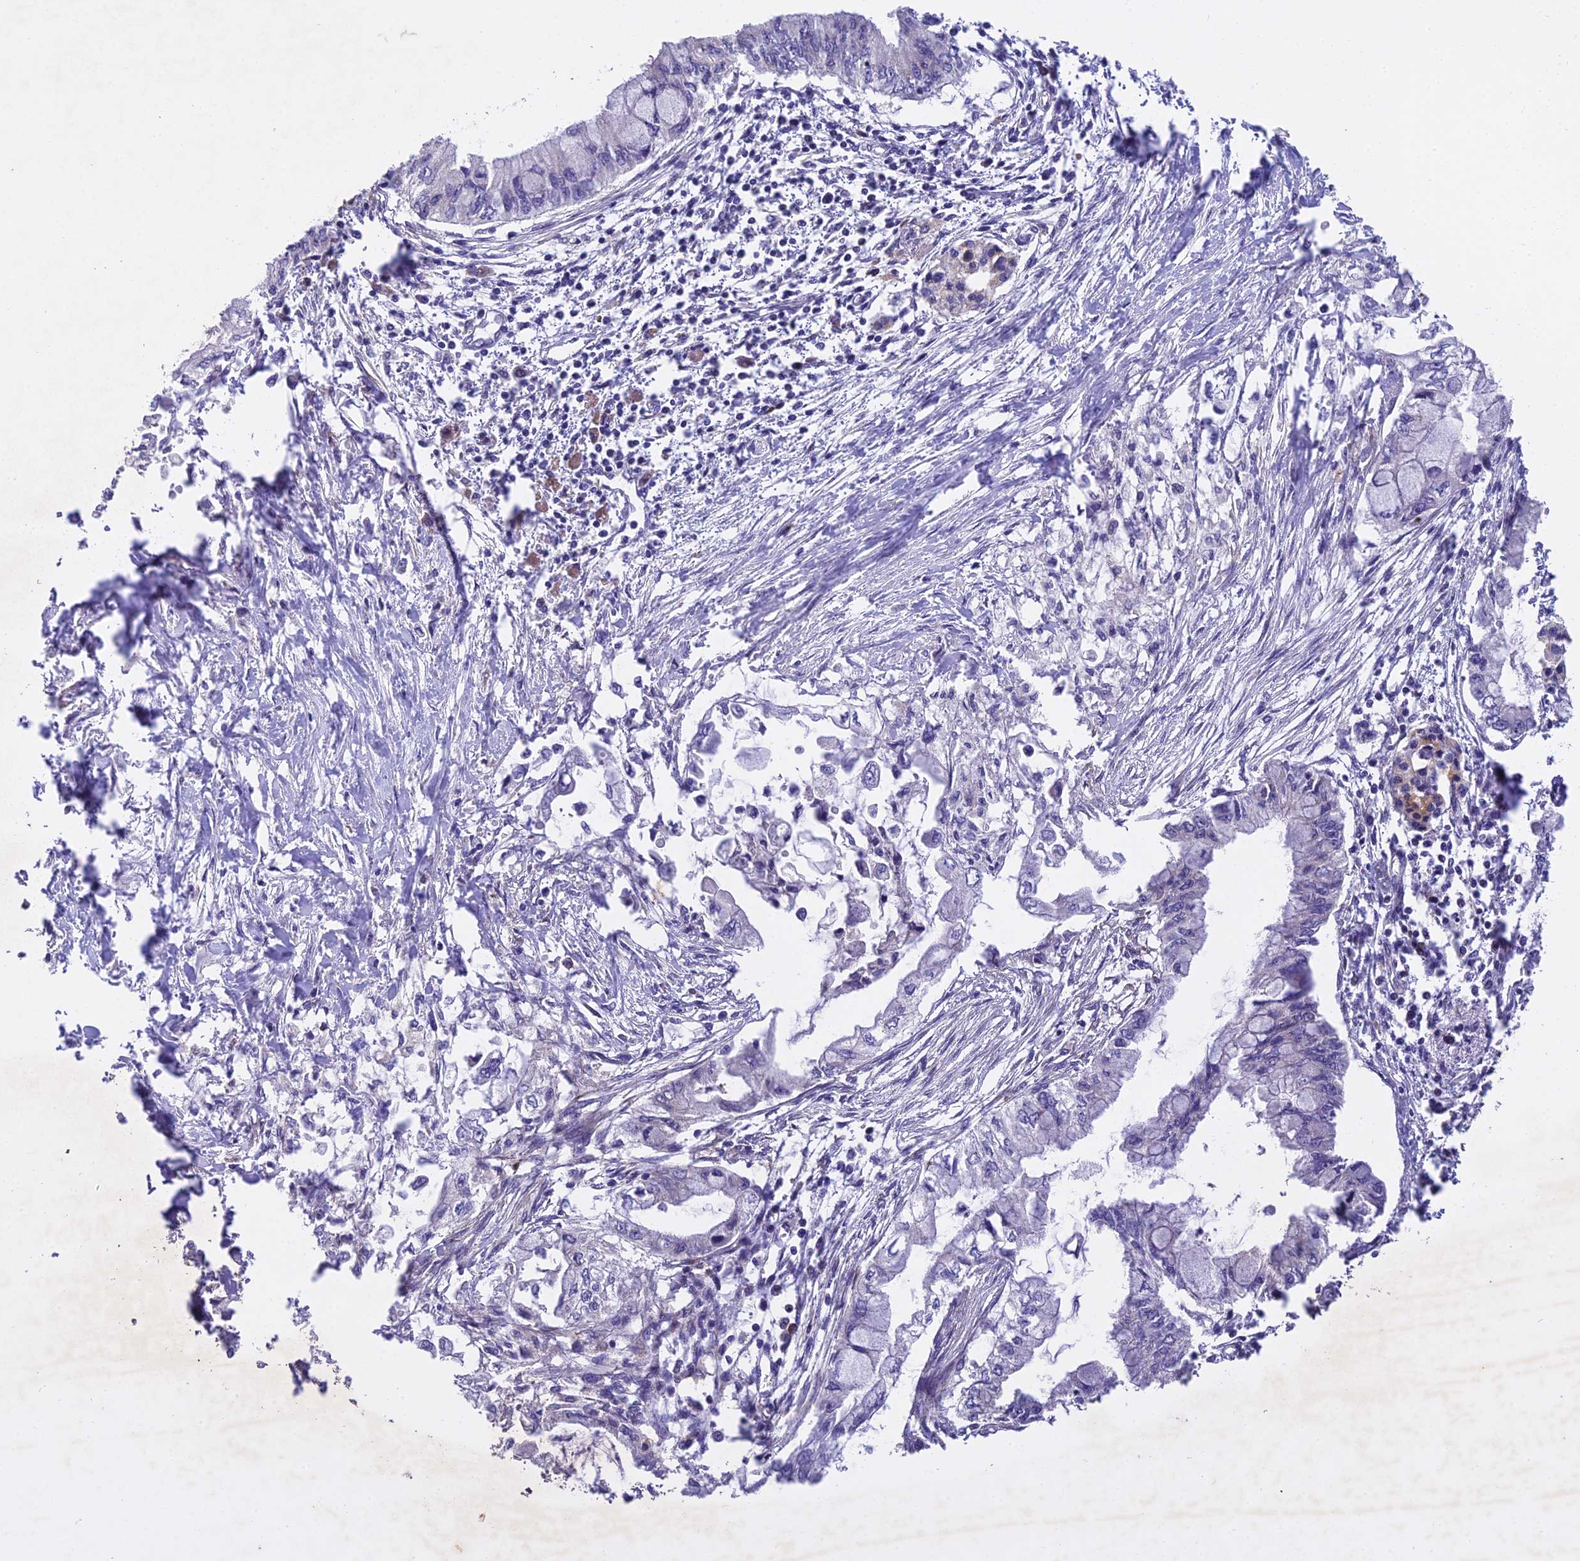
{"staining": {"intensity": "negative", "quantity": "none", "location": "none"}, "tissue": "pancreatic cancer", "cell_type": "Tumor cells", "image_type": "cancer", "snomed": [{"axis": "morphology", "description": "Adenocarcinoma, NOS"}, {"axis": "topography", "description": "Pancreas"}], "caption": "Tumor cells show no significant expression in pancreatic cancer (adenocarcinoma).", "gene": "CENPL", "patient": {"sex": "male", "age": 48}}